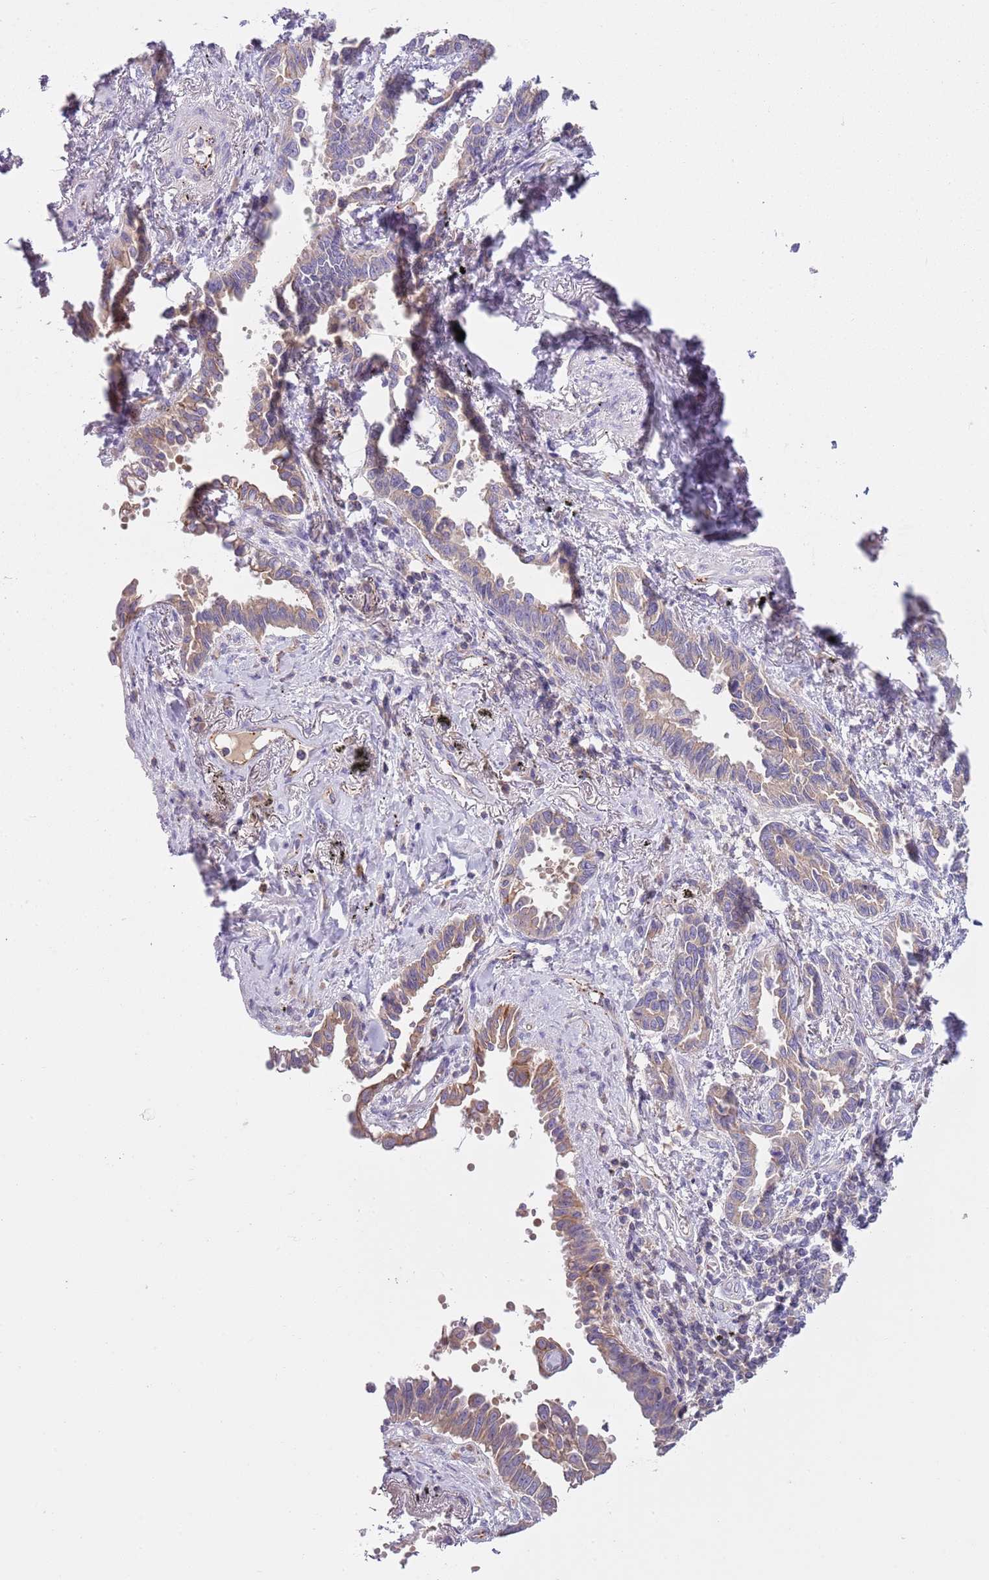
{"staining": {"intensity": "moderate", "quantity": "25%-75%", "location": "cytoplasmic/membranous"}, "tissue": "lung cancer", "cell_type": "Tumor cells", "image_type": "cancer", "snomed": [{"axis": "morphology", "description": "Adenocarcinoma, NOS"}, {"axis": "topography", "description": "Lung"}], "caption": "Protein expression analysis of lung cancer exhibits moderate cytoplasmic/membranous staining in approximately 25%-75% of tumor cells.", "gene": "HES3", "patient": {"sex": "male", "age": 67}}